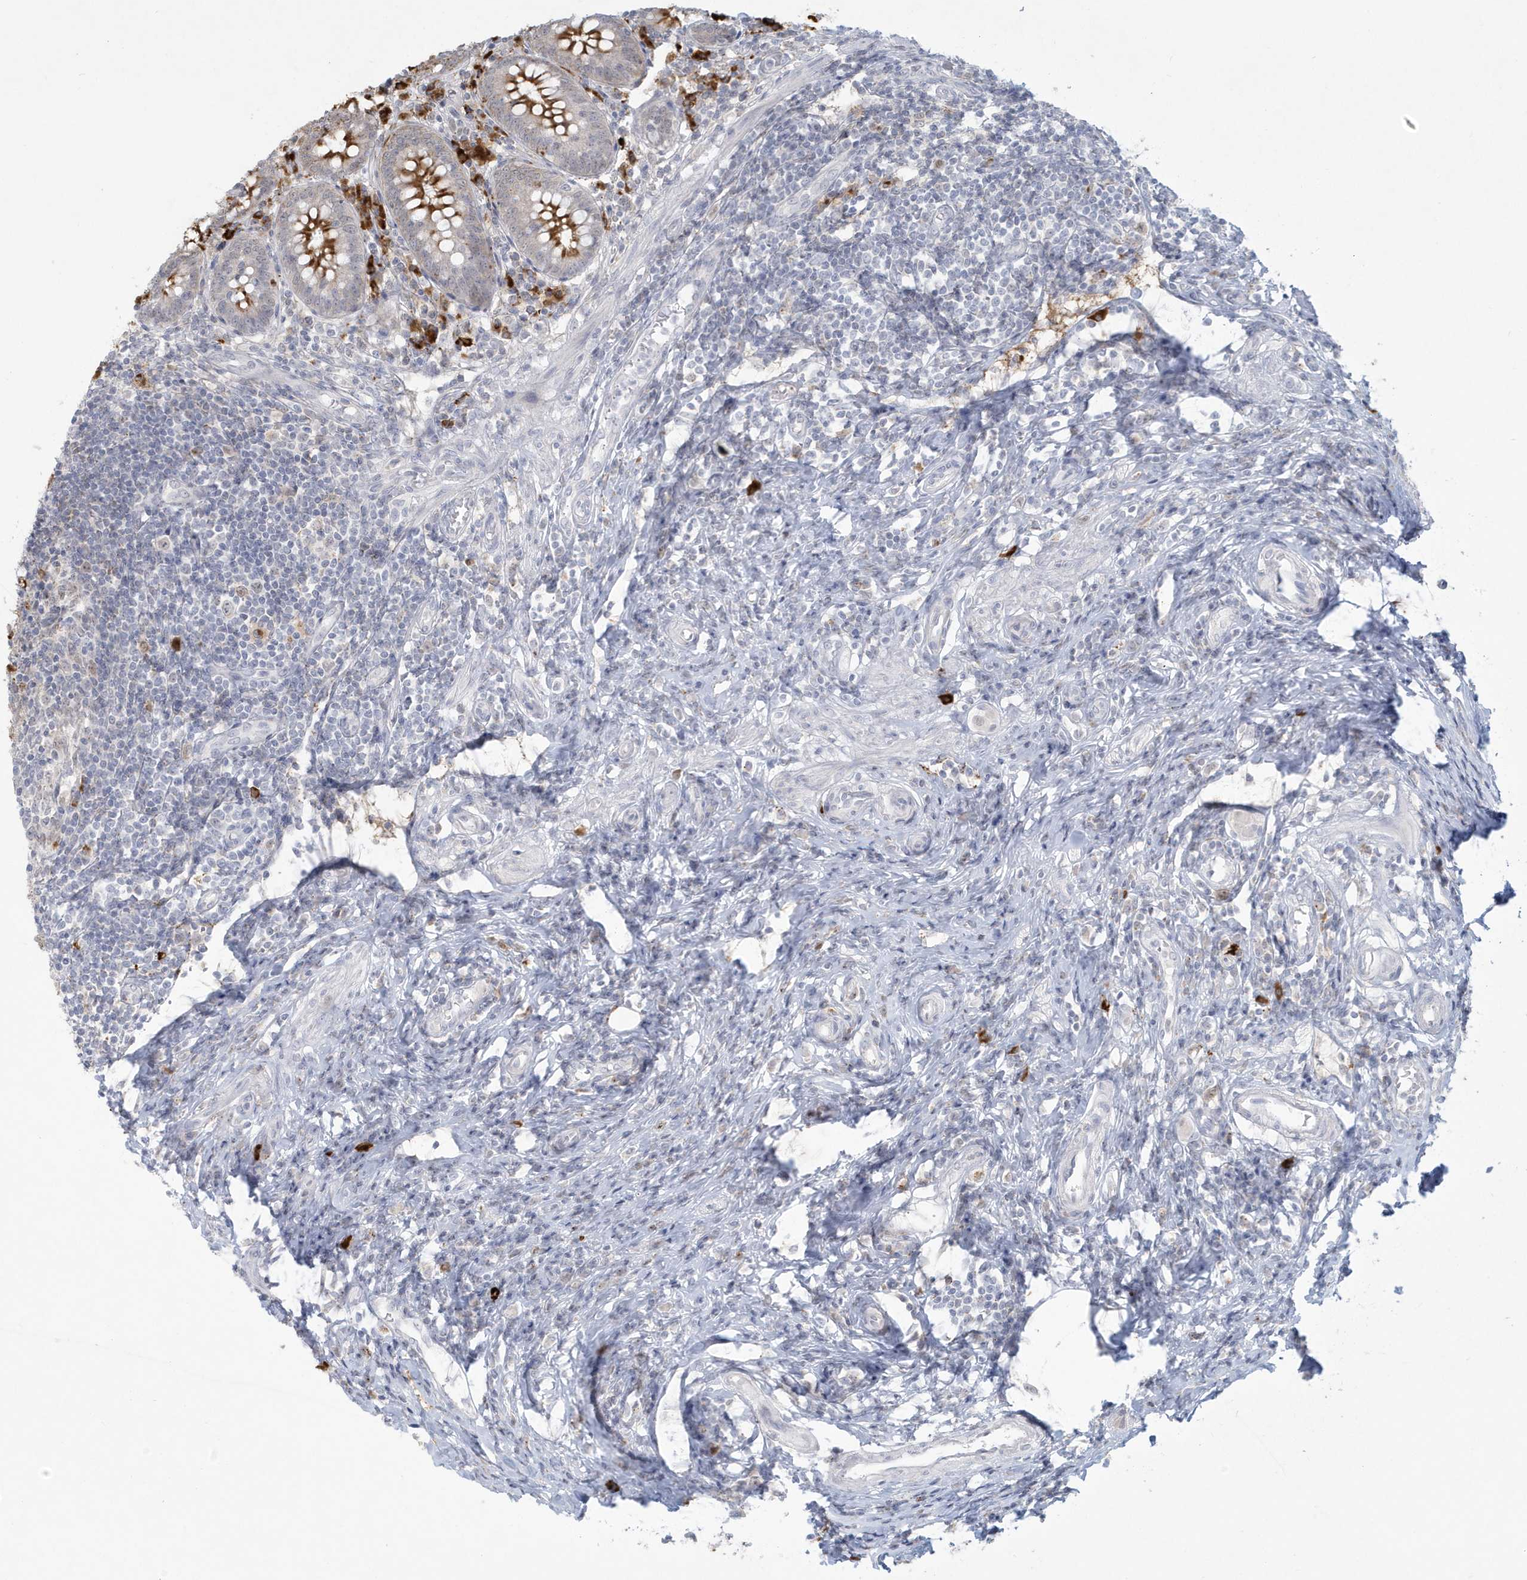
{"staining": {"intensity": "moderate", "quantity": "<25%", "location": "cytoplasmic/membranous"}, "tissue": "appendix", "cell_type": "Glandular cells", "image_type": "normal", "snomed": [{"axis": "morphology", "description": "Normal tissue, NOS"}, {"axis": "topography", "description": "Appendix"}], "caption": "Immunohistochemistry (DAB (3,3'-diaminobenzidine)) staining of normal appendix displays moderate cytoplasmic/membranous protein expression in about <25% of glandular cells. (DAB IHC, brown staining for protein, blue staining for nuclei).", "gene": "HERC6", "patient": {"sex": "female", "age": 54}}